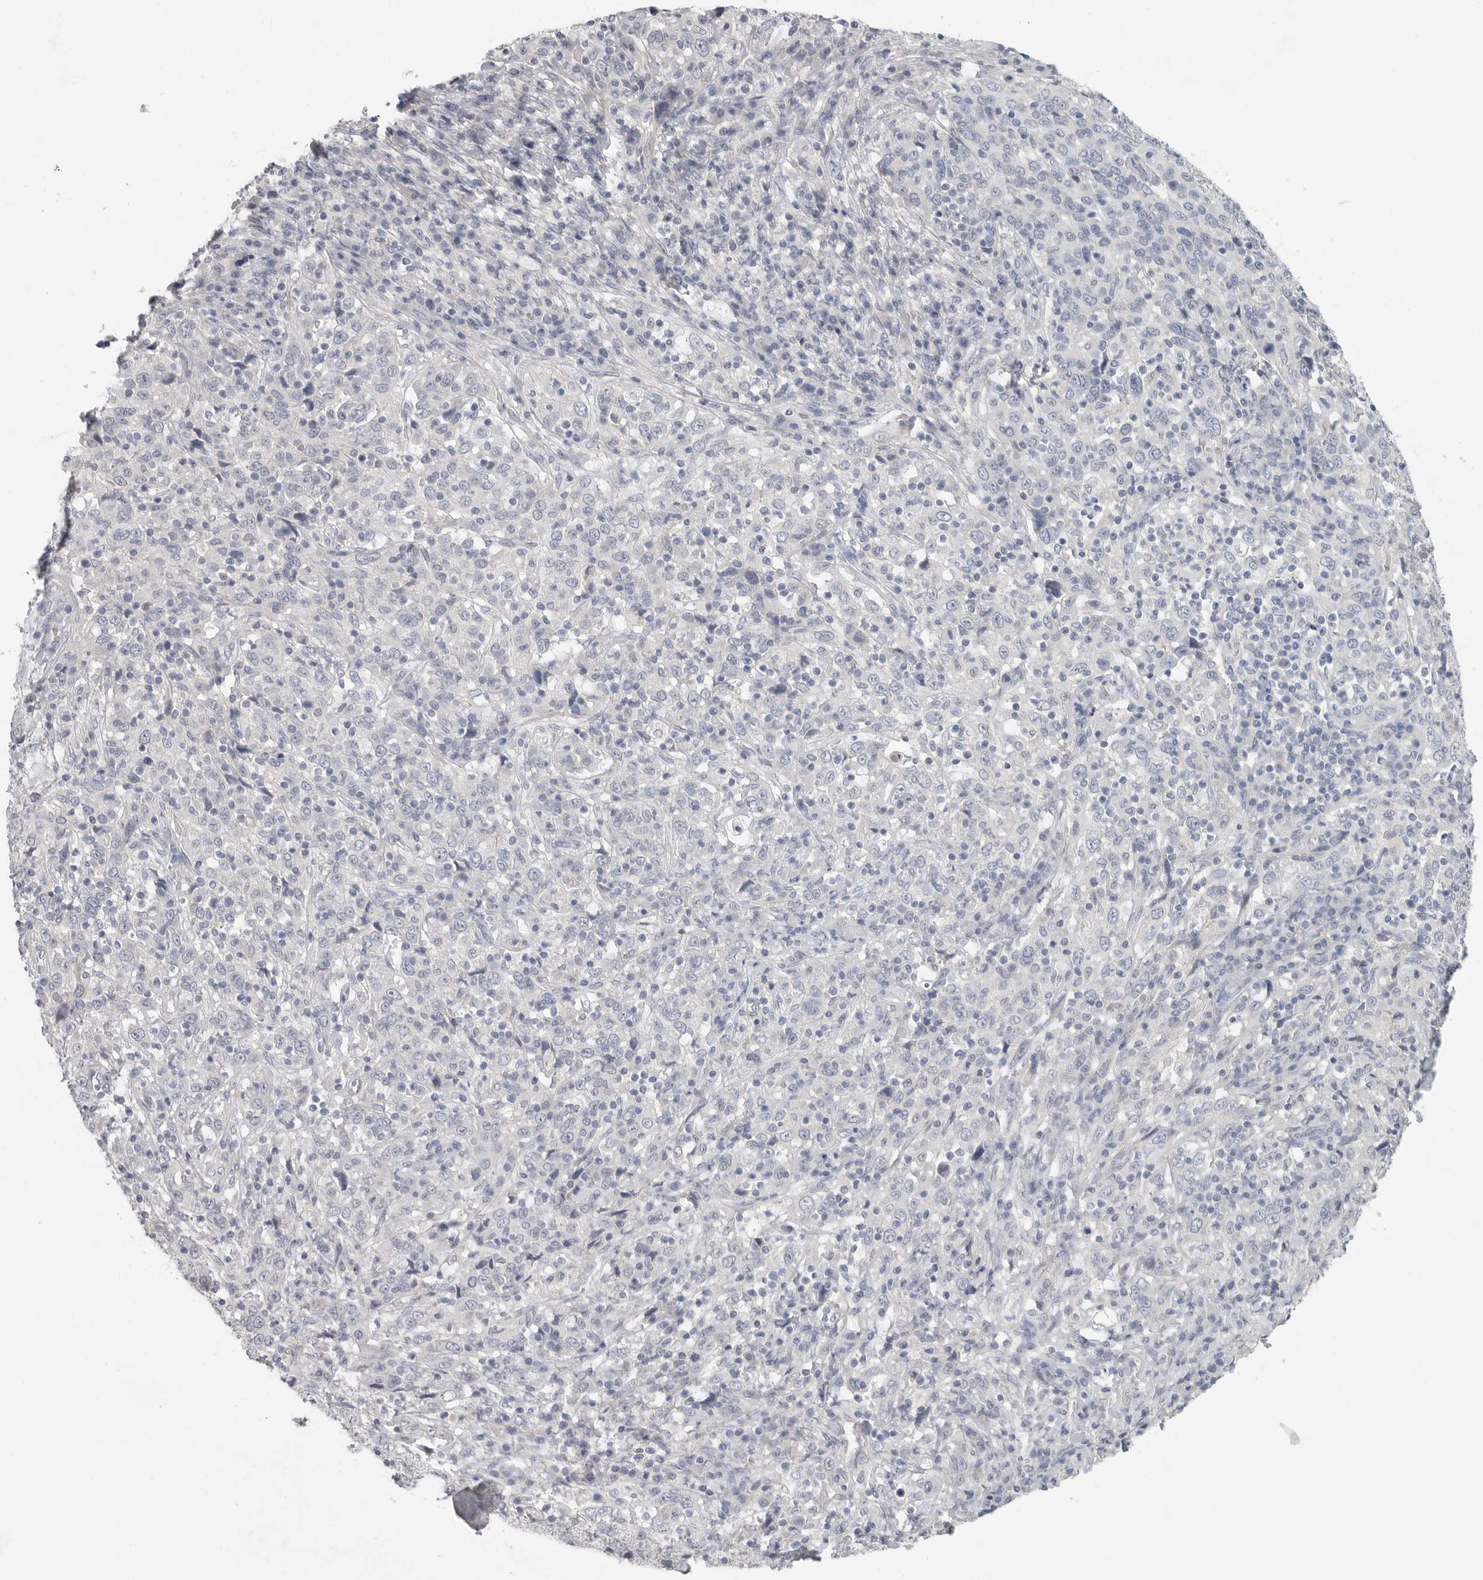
{"staining": {"intensity": "negative", "quantity": "none", "location": "none"}, "tissue": "cervical cancer", "cell_type": "Tumor cells", "image_type": "cancer", "snomed": [{"axis": "morphology", "description": "Squamous cell carcinoma, NOS"}, {"axis": "topography", "description": "Cervix"}], "caption": "This micrograph is of cervical cancer (squamous cell carcinoma) stained with IHC to label a protein in brown with the nuclei are counter-stained blue. There is no positivity in tumor cells. The staining is performed using DAB brown chromogen with nuclei counter-stained in using hematoxylin.", "gene": "REG4", "patient": {"sex": "female", "age": 46}}